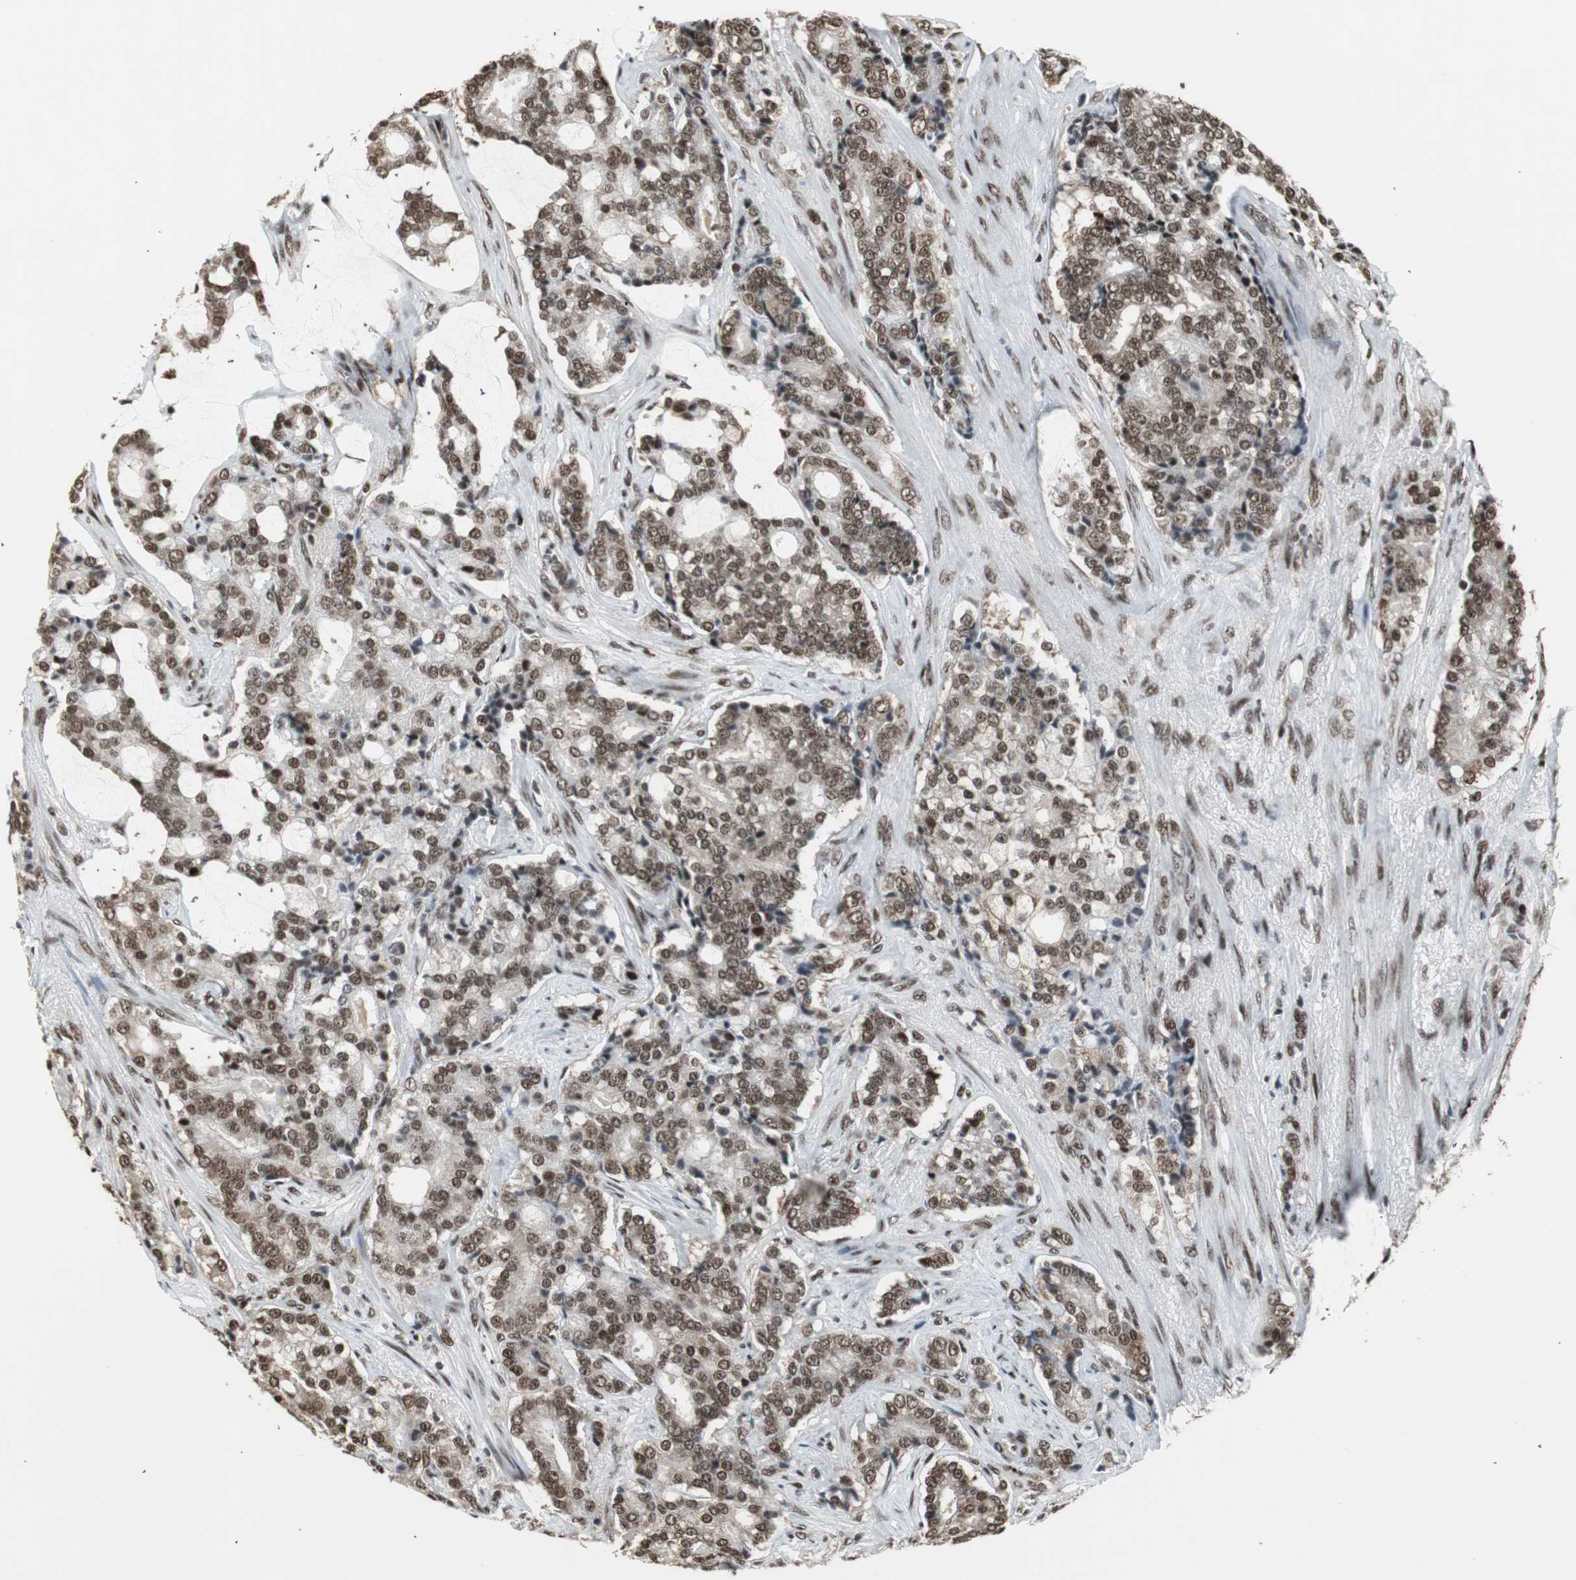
{"staining": {"intensity": "moderate", "quantity": ">75%", "location": "cytoplasmic/membranous,nuclear"}, "tissue": "prostate cancer", "cell_type": "Tumor cells", "image_type": "cancer", "snomed": [{"axis": "morphology", "description": "Adenocarcinoma, Low grade"}, {"axis": "topography", "description": "Prostate"}], "caption": "Approximately >75% of tumor cells in human prostate cancer (low-grade adenocarcinoma) exhibit moderate cytoplasmic/membranous and nuclear protein positivity as visualized by brown immunohistochemical staining.", "gene": "TAF5", "patient": {"sex": "male", "age": 58}}